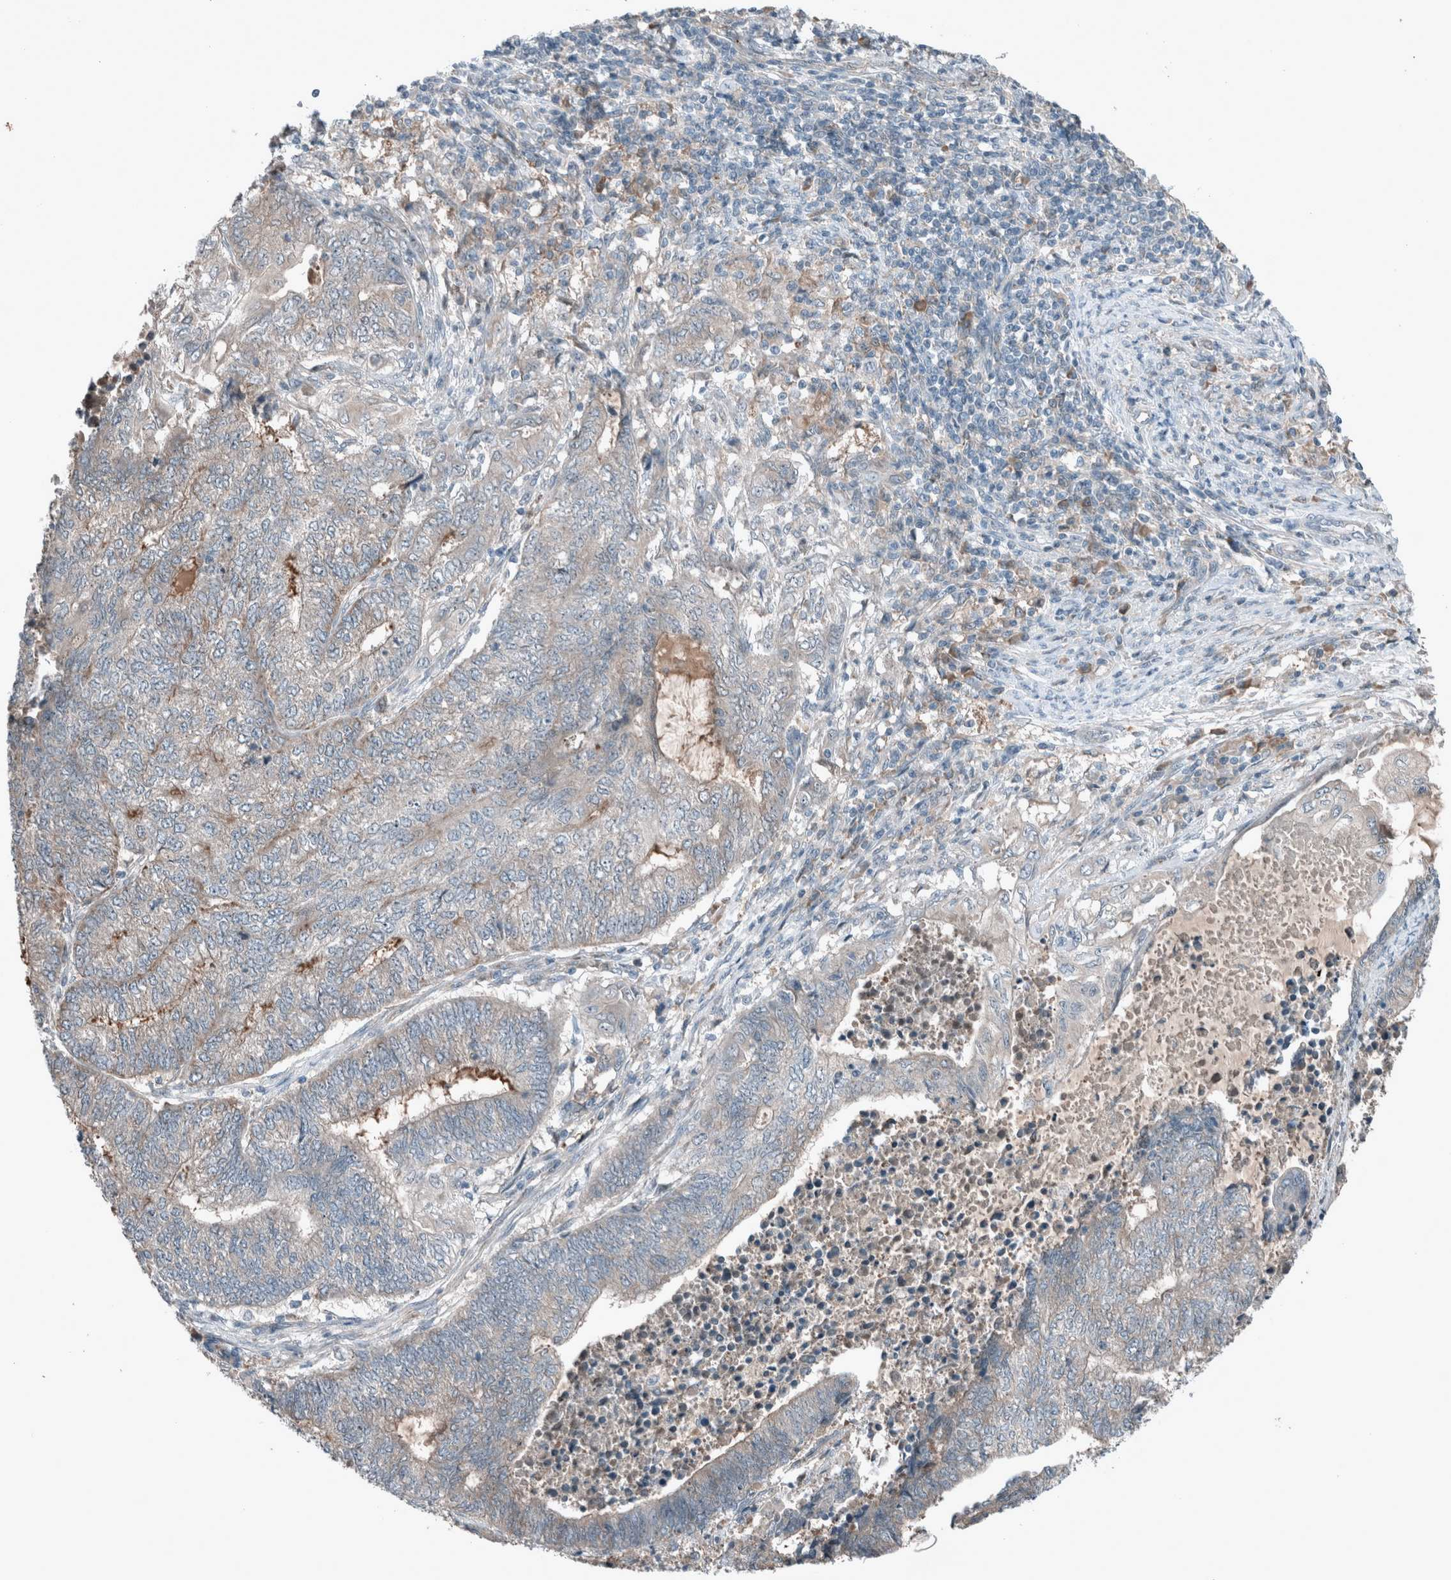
{"staining": {"intensity": "negative", "quantity": "none", "location": "none"}, "tissue": "endometrial cancer", "cell_type": "Tumor cells", "image_type": "cancer", "snomed": [{"axis": "morphology", "description": "Adenocarcinoma, NOS"}, {"axis": "topography", "description": "Uterus"}, {"axis": "topography", "description": "Endometrium"}], "caption": "Immunohistochemical staining of human endometrial cancer (adenocarcinoma) displays no significant positivity in tumor cells. The staining is performed using DAB (3,3'-diaminobenzidine) brown chromogen with nuclei counter-stained in using hematoxylin.", "gene": "RALGDS", "patient": {"sex": "female", "age": 70}}